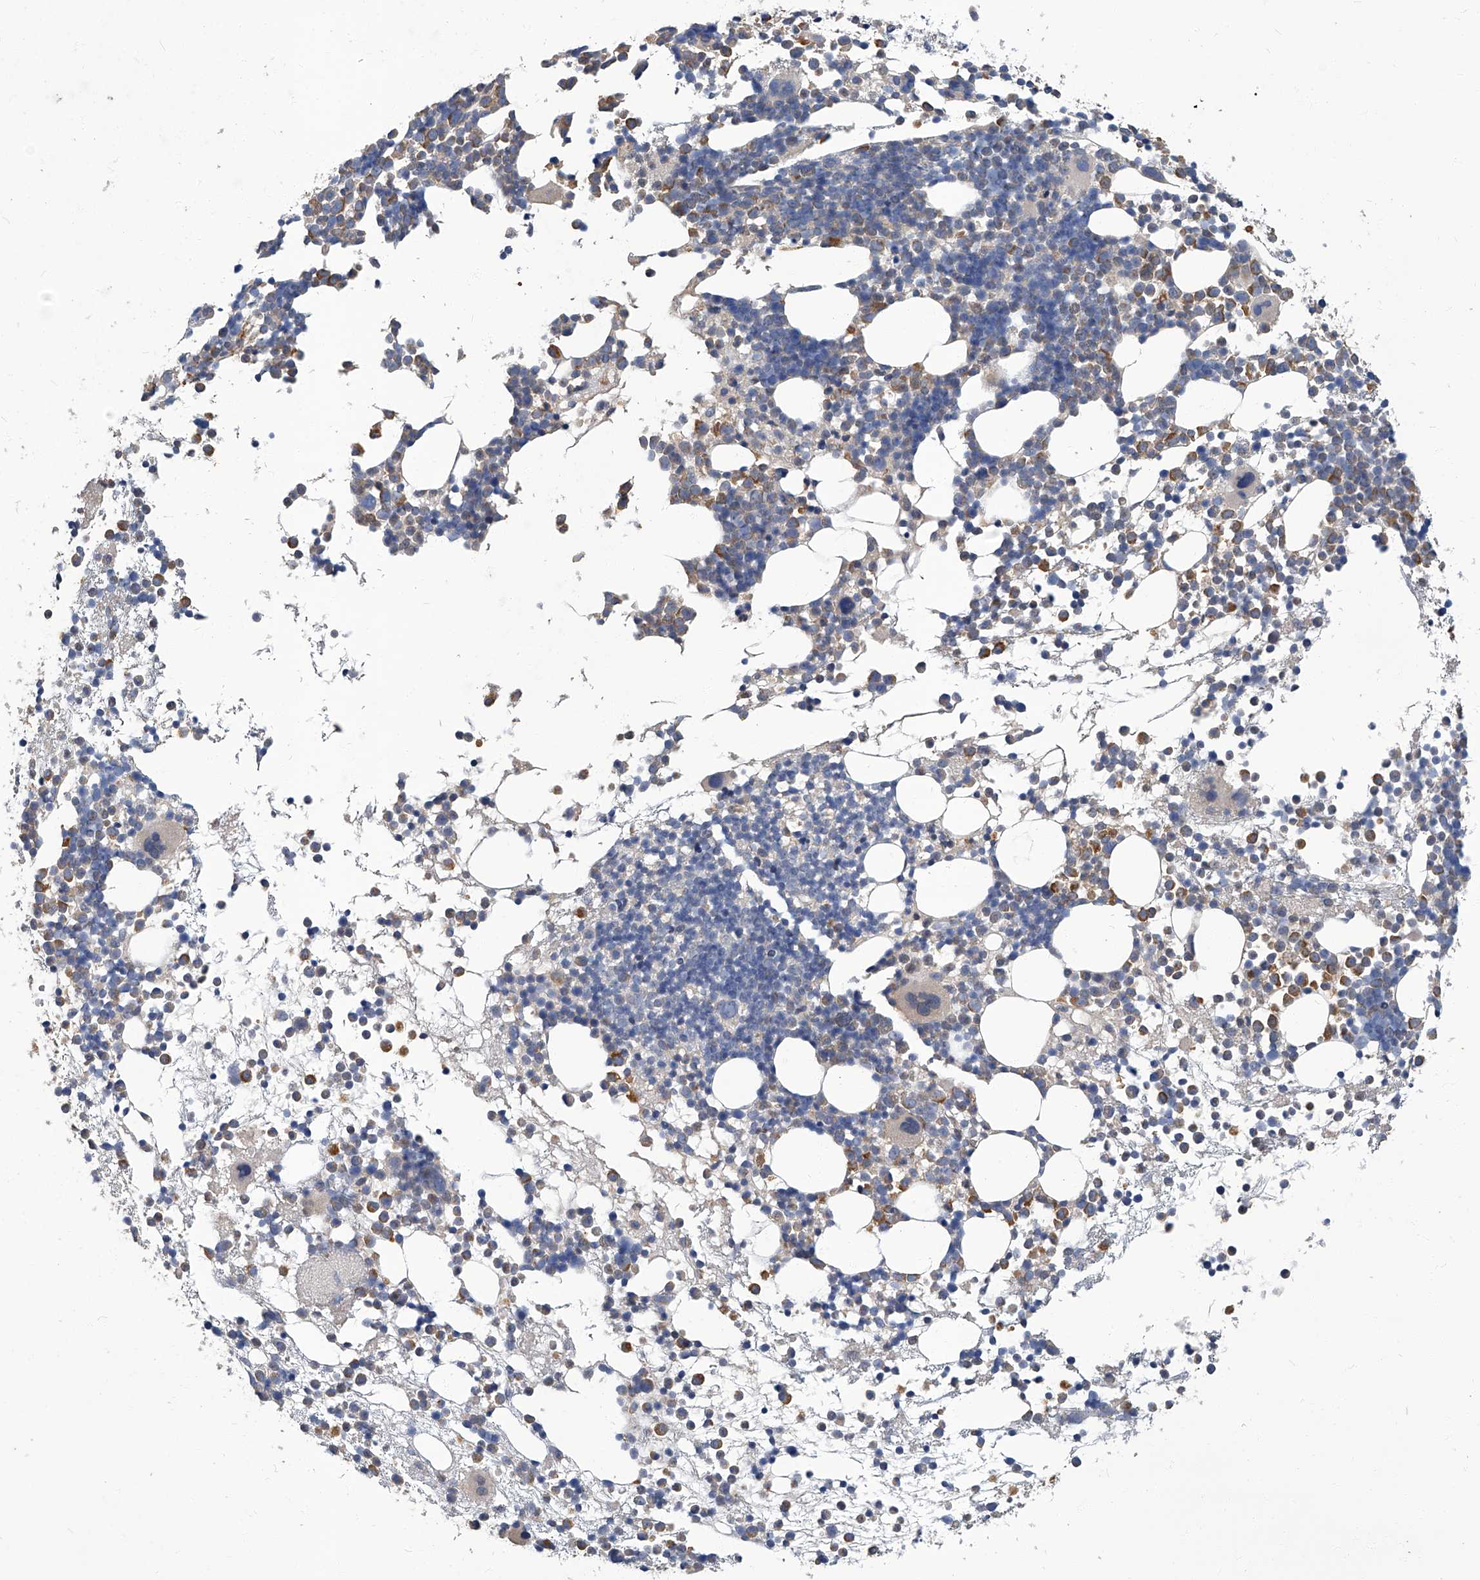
{"staining": {"intensity": "moderate", "quantity": "<25%", "location": "cytoplasmic/membranous"}, "tissue": "bone marrow", "cell_type": "Hematopoietic cells", "image_type": "normal", "snomed": [{"axis": "morphology", "description": "Normal tissue, NOS"}, {"axis": "topography", "description": "Bone marrow"}], "caption": "IHC histopathology image of unremarkable human bone marrow stained for a protein (brown), which exhibits low levels of moderate cytoplasmic/membranous staining in approximately <25% of hematopoietic cells.", "gene": "TGFBR1", "patient": {"sex": "female", "age": 57}}